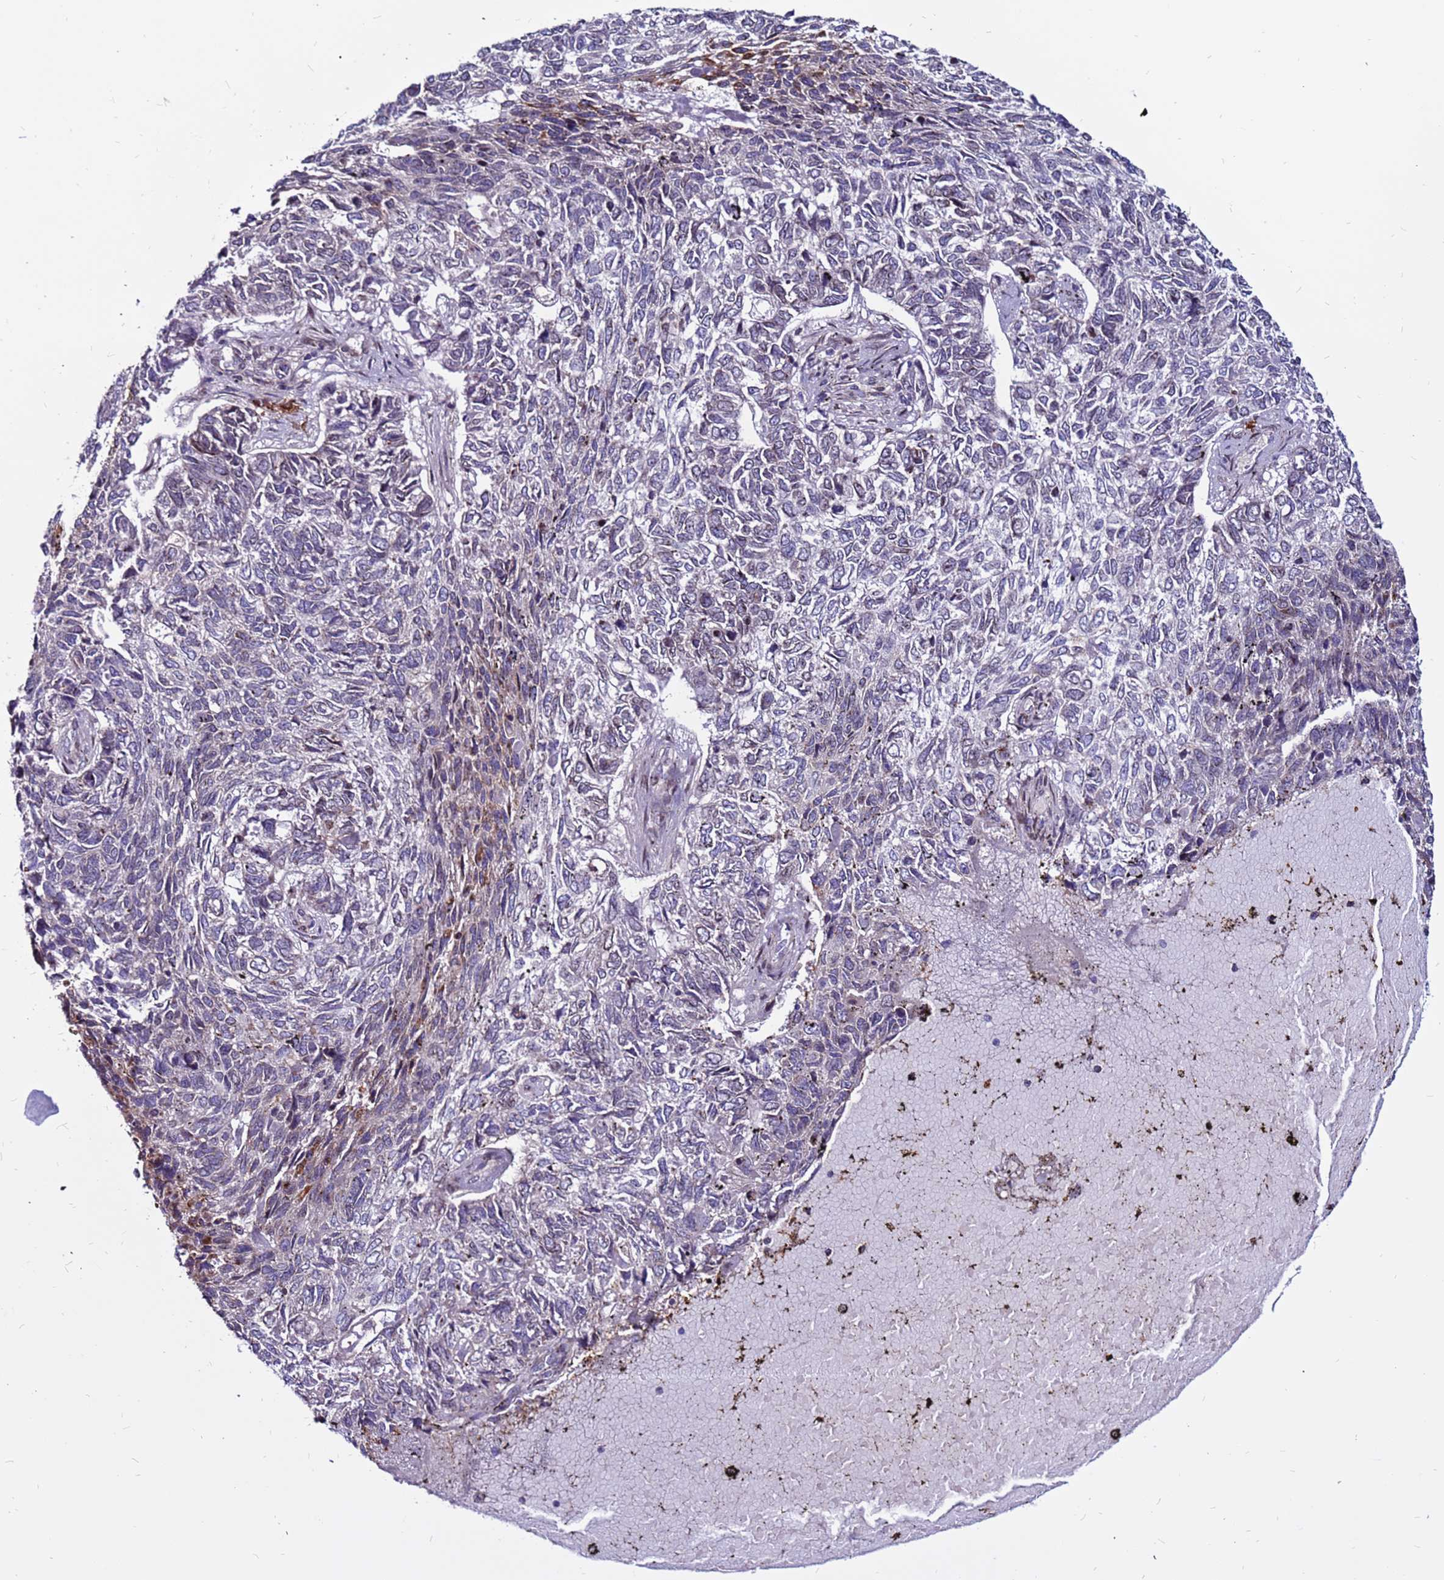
{"staining": {"intensity": "negative", "quantity": "none", "location": "none"}, "tissue": "skin cancer", "cell_type": "Tumor cells", "image_type": "cancer", "snomed": [{"axis": "morphology", "description": "Basal cell carcinoma"}, {"axis": "topography", "description": "Skin"}], "caption": "Basal cell carcinoma (skin) was stained to show a protein in brown. There is no significant positivity in tumor cells.", "gene": "CCDC71", "patient": {"sex": "female", "age": 65}}